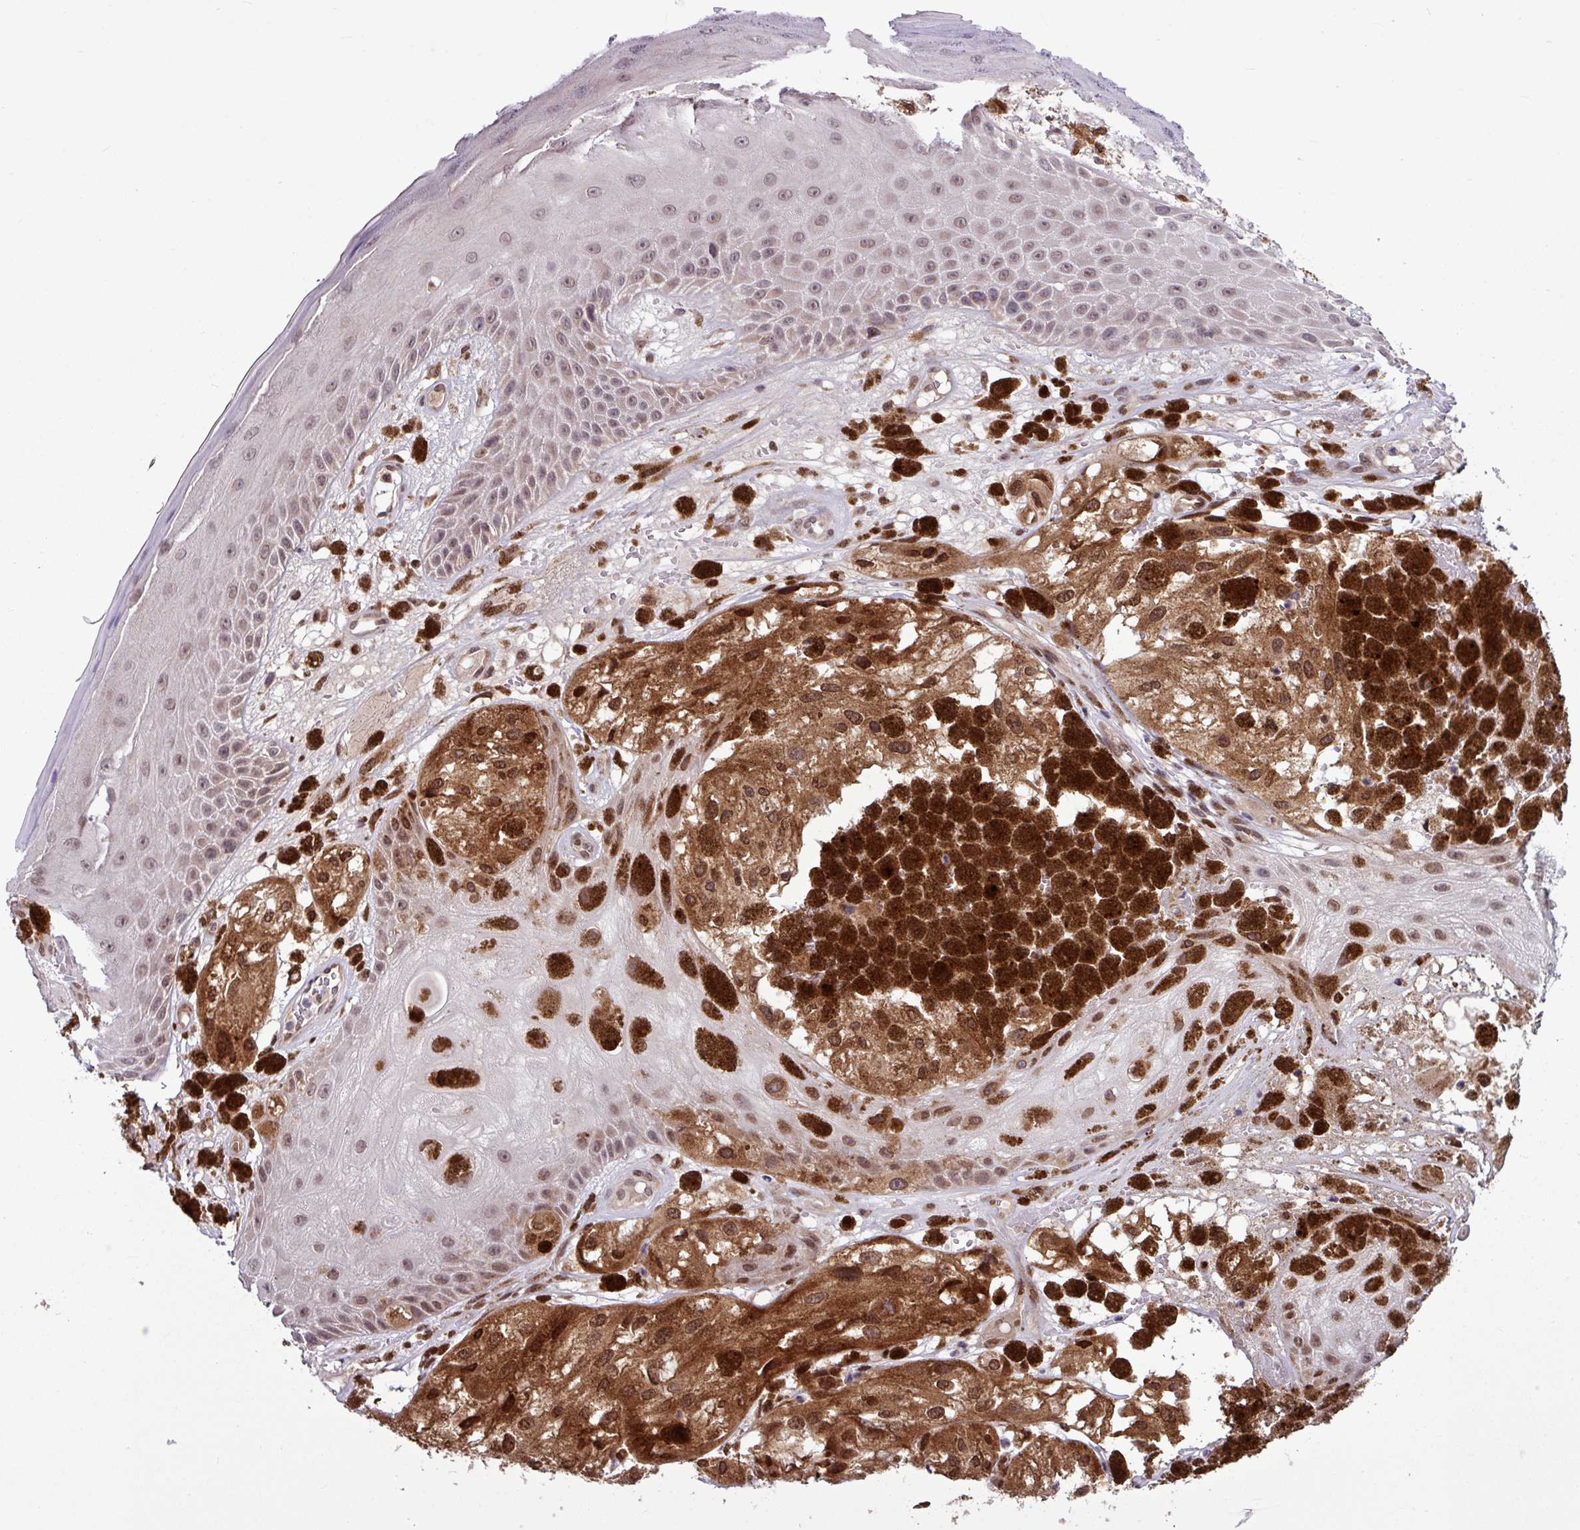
{"staining": {"intensity": "moderate", "quantity": ">75%", "location": "cytoplasmic/membranous,nuclear"}, "tissue": "melanoma", "cell_type": "Tumor cells", "image_type": "cancer", "snomed": [{"axis": "morphology", "description": "Malignant melanoma, NOS"}, {"axis": "topography", "description": "Skin"}], "caption": "Melanoma stained with DAB (3,3'-diaminobenzidine) immunohistochemistry (IHC) exhibits medium levels of moderate cytoplasmic/membranous and nuclear expression in about >75% of tumor cells.", "gene": "SKIC2", "patient": {"sex": "male", "age": 88}}